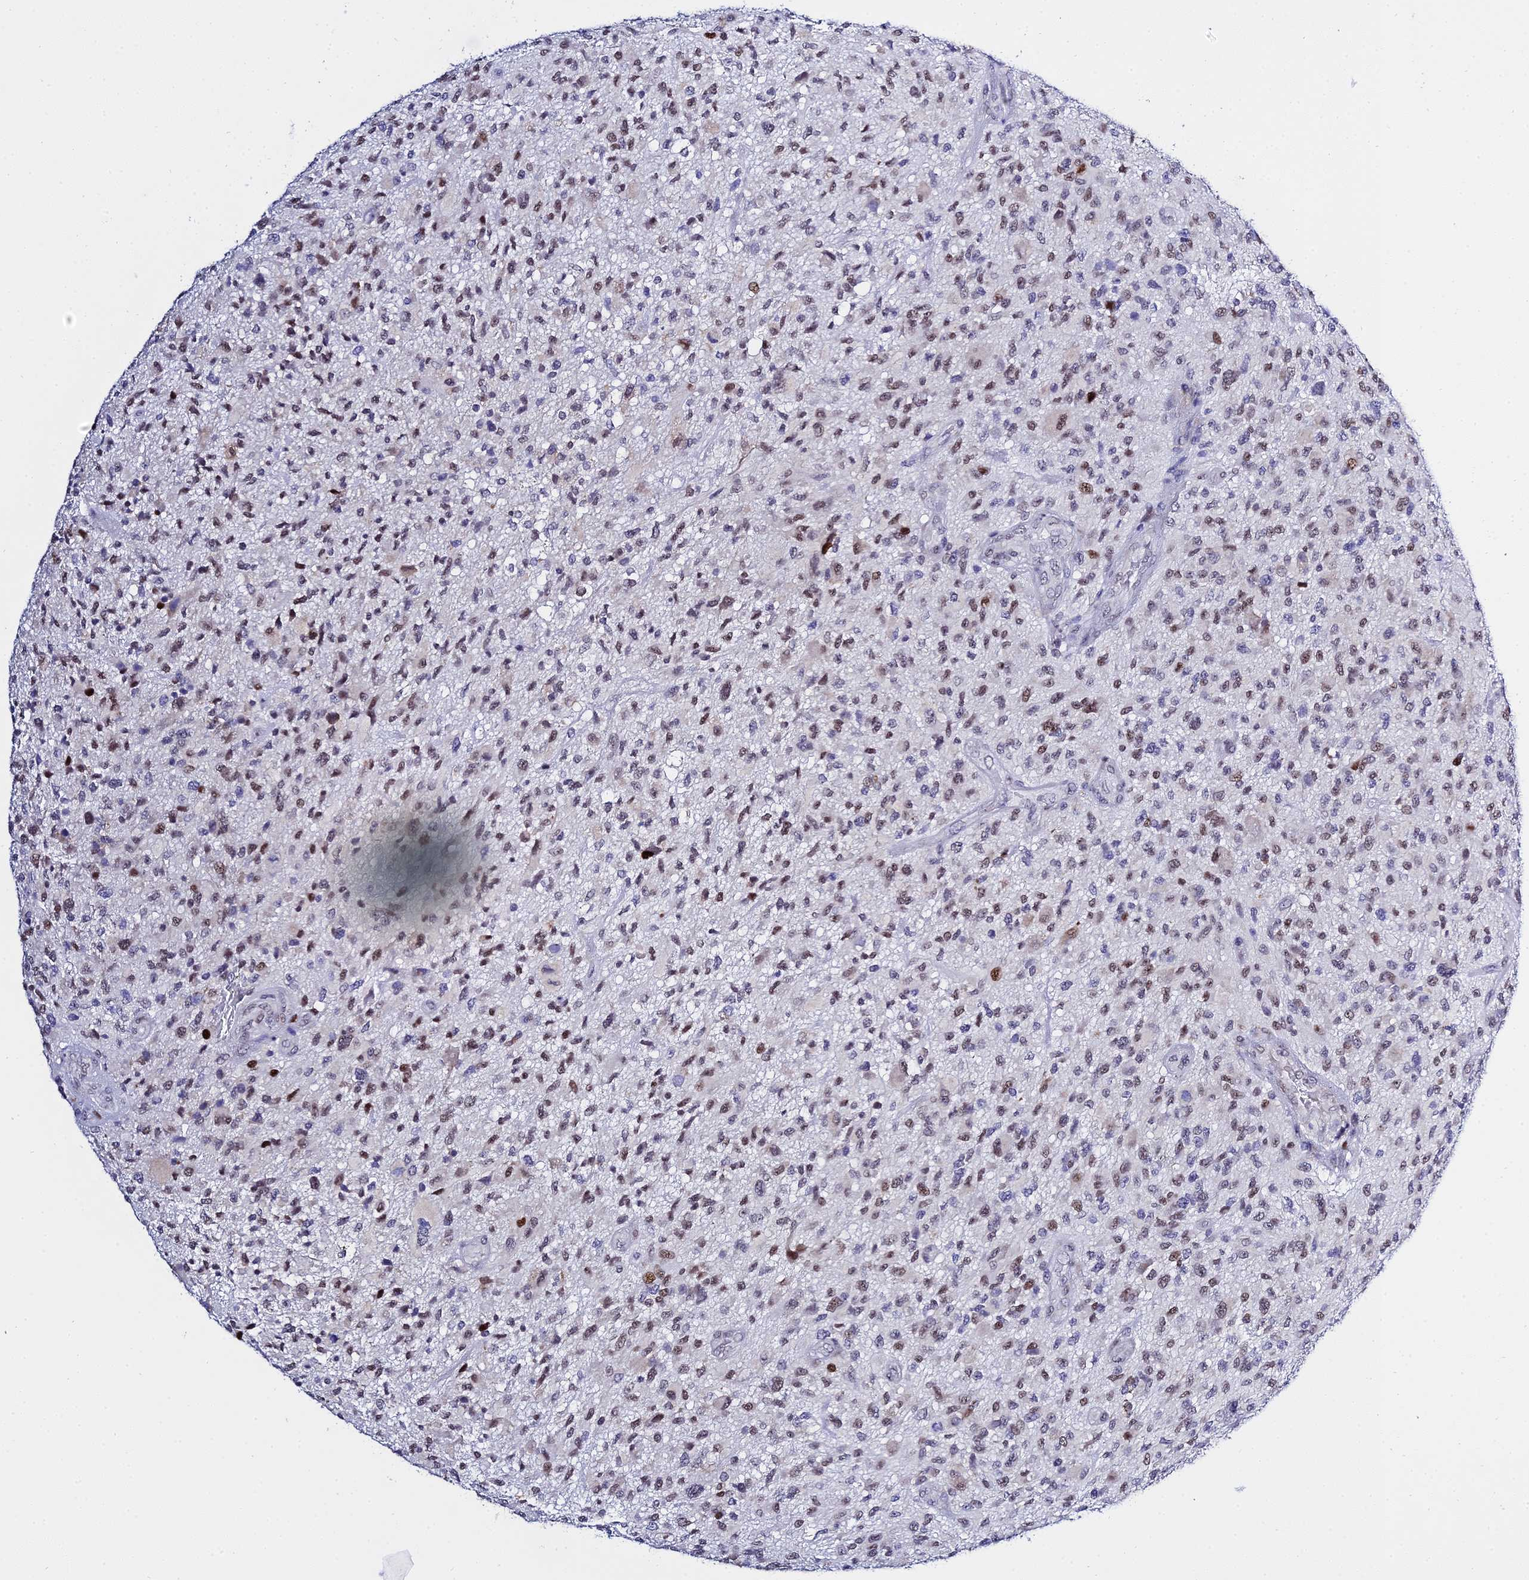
{"staining": {"intensity": "weak", "quantity": "25%-75%", "location": "nuclear"}, "tissue": "glioma", "cell_type": "Tumor cells", "image_type": "cancer", "snomed": [{"axis": "morphology", "description": "Glioma, malignant, High grade"}, {"axis": "topography", "description": "Brain"}], "caption": "Immunohistochemistry (DAB (3,3'-diaminobenzidine)) staining of glioma displays weak nuclear protein expression in approximately 25%-75% of tumor cells.", "gene": "POFUT2", "patient": {"sex": "male", "age": 47}}